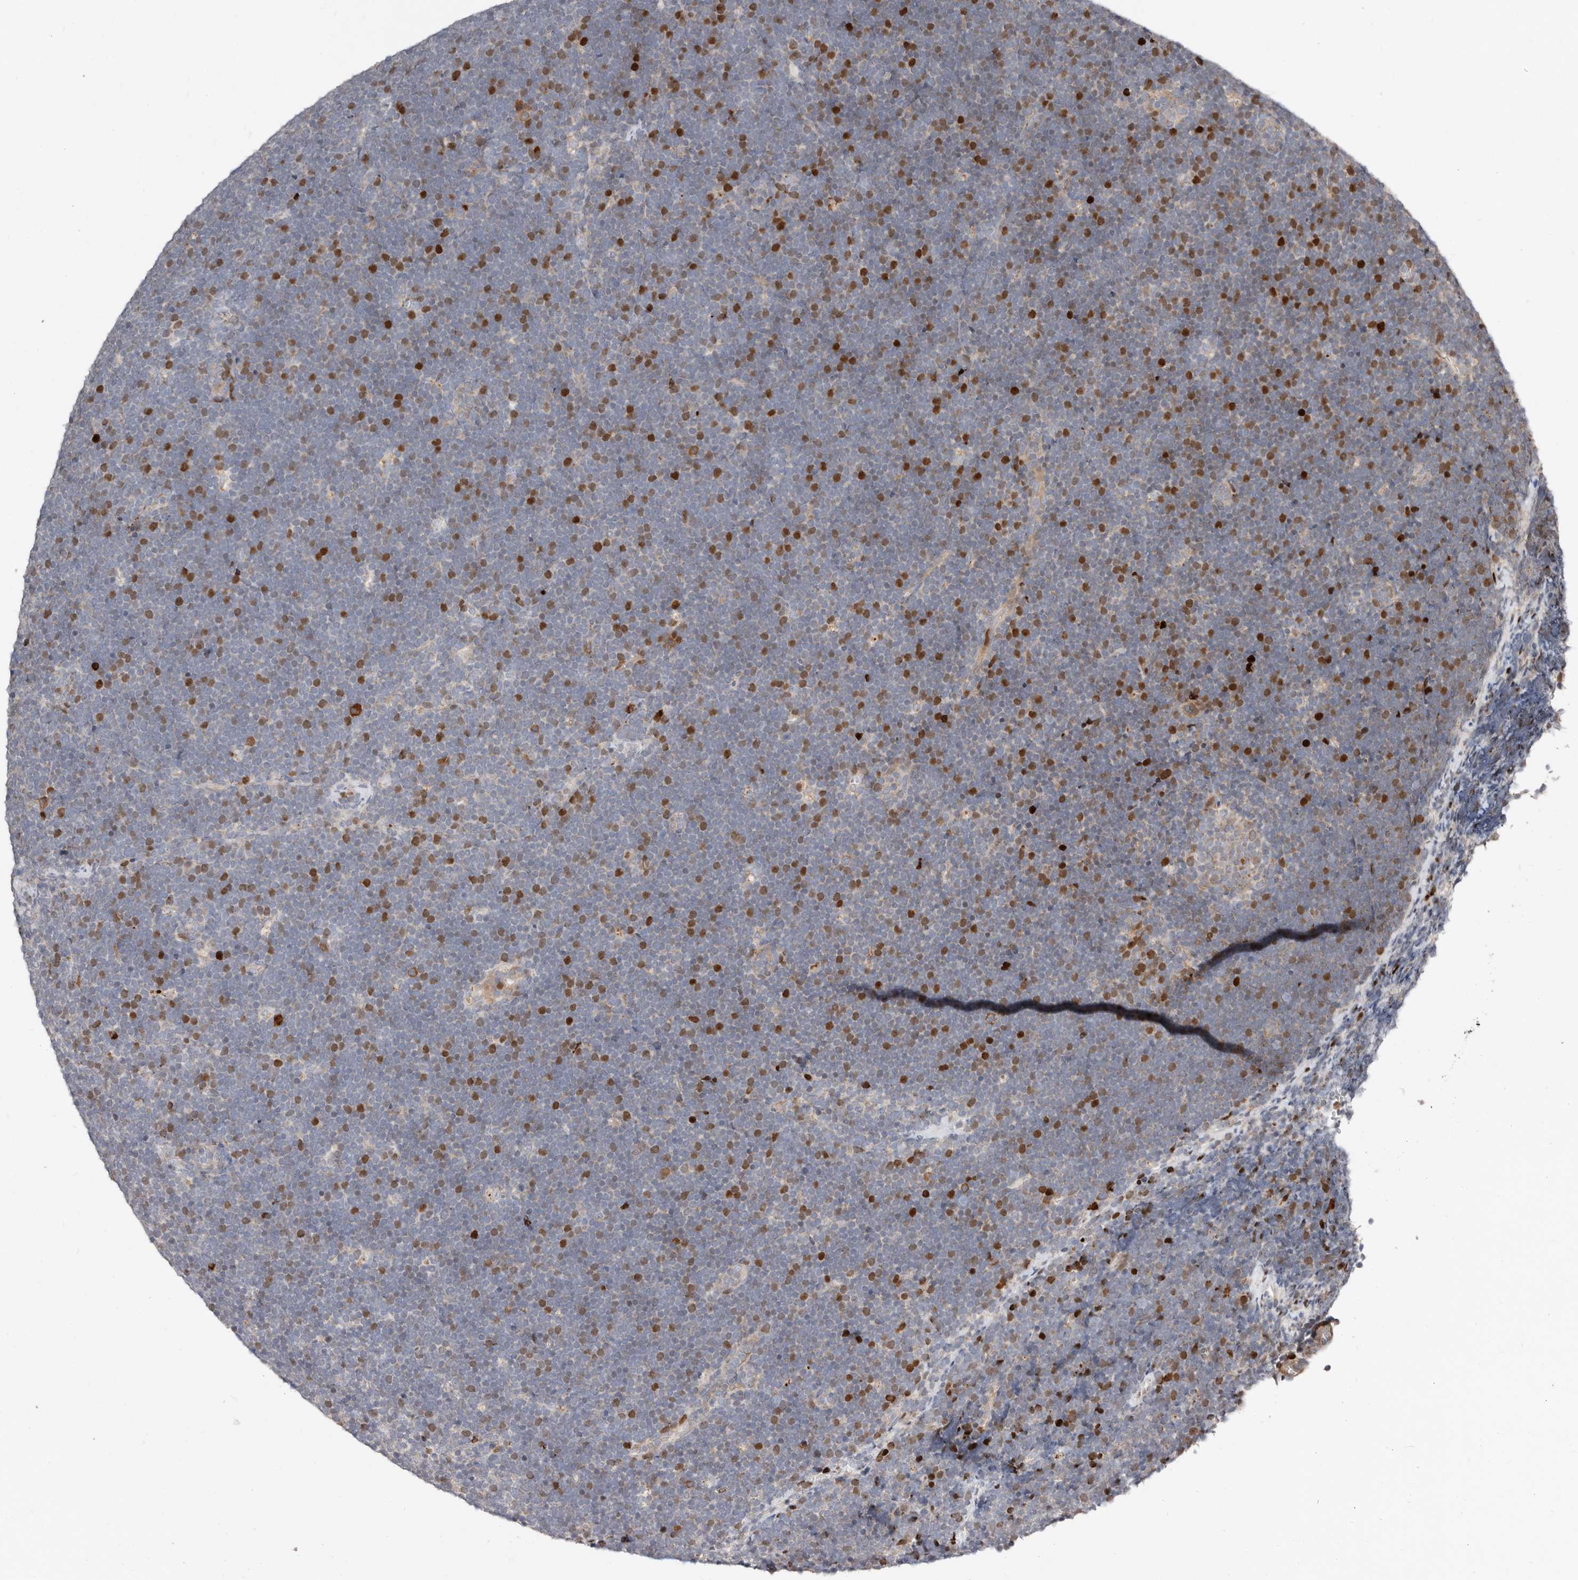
{"staining": {"intensity": "strong", "quantity": "25%-75%", "location": "nuclear"}, "tissue": "lymphoma", "cell_type": "Tumor cells", "image_type": "cancer", "snomed": [{"axis": "morphology", "description": "Malignant lymphoma, non-Hodgkin's type, High grade"}, {"axis": "topography", "description": "Lymph node"}], "caption": "The image exhibits staining of malignant lymphoma, non-Hodgkin's type (high-grade), revealing strong nuclear protein staining (brown color) within tumor cells.", "gene": "SMYD4", "patient": {"sex": "male", "age": 13}}